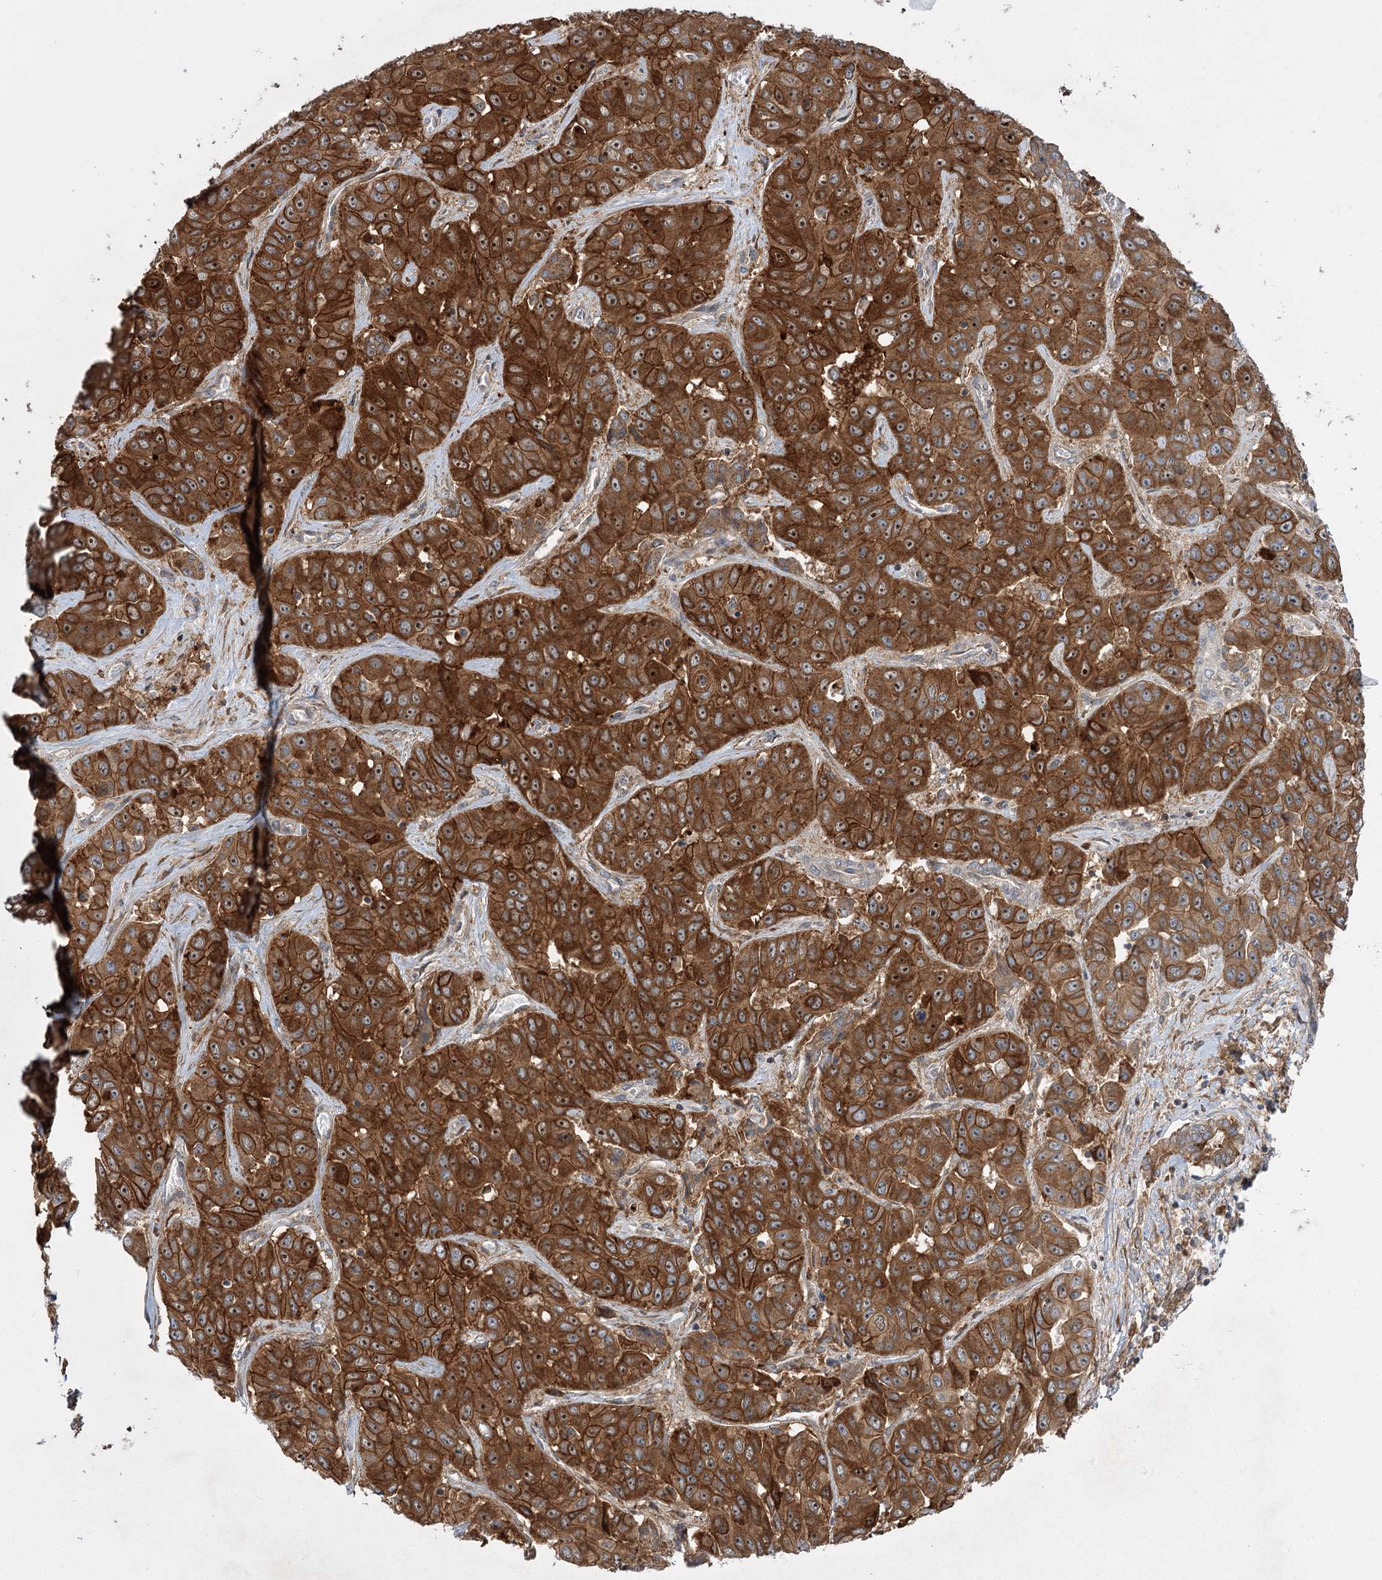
{"staining": {"intensity": "strong", "quantity": ">75%", "location": "cytoplasmic/membranous,nuclear"}, "tissue": "liver cancer", "cell_type": "Tumor cells", "image_type": "cancer", "snomed": [{"axis": "morphology", "description": "Cholangiocarcinoma"}, {"axis": "topography", "description": "Liver"}], "caption": "Immunohistochemistry staining of liver cholangiocarcinoma, which demonstrates high levels of strong cytoplasmic/membranous and nuclear expression in about >75% of tumor cells indicating strong cytoplasmic/membranous and nuclear protein positivity. The staining was performed using DAB (3,3'-diaminobenzidine) (brown) for protein detection and nuclei were counterstained in hematoxylin (blue).", "gene": "KCNN2", "patient": {"sex": "female", "age": 52}}